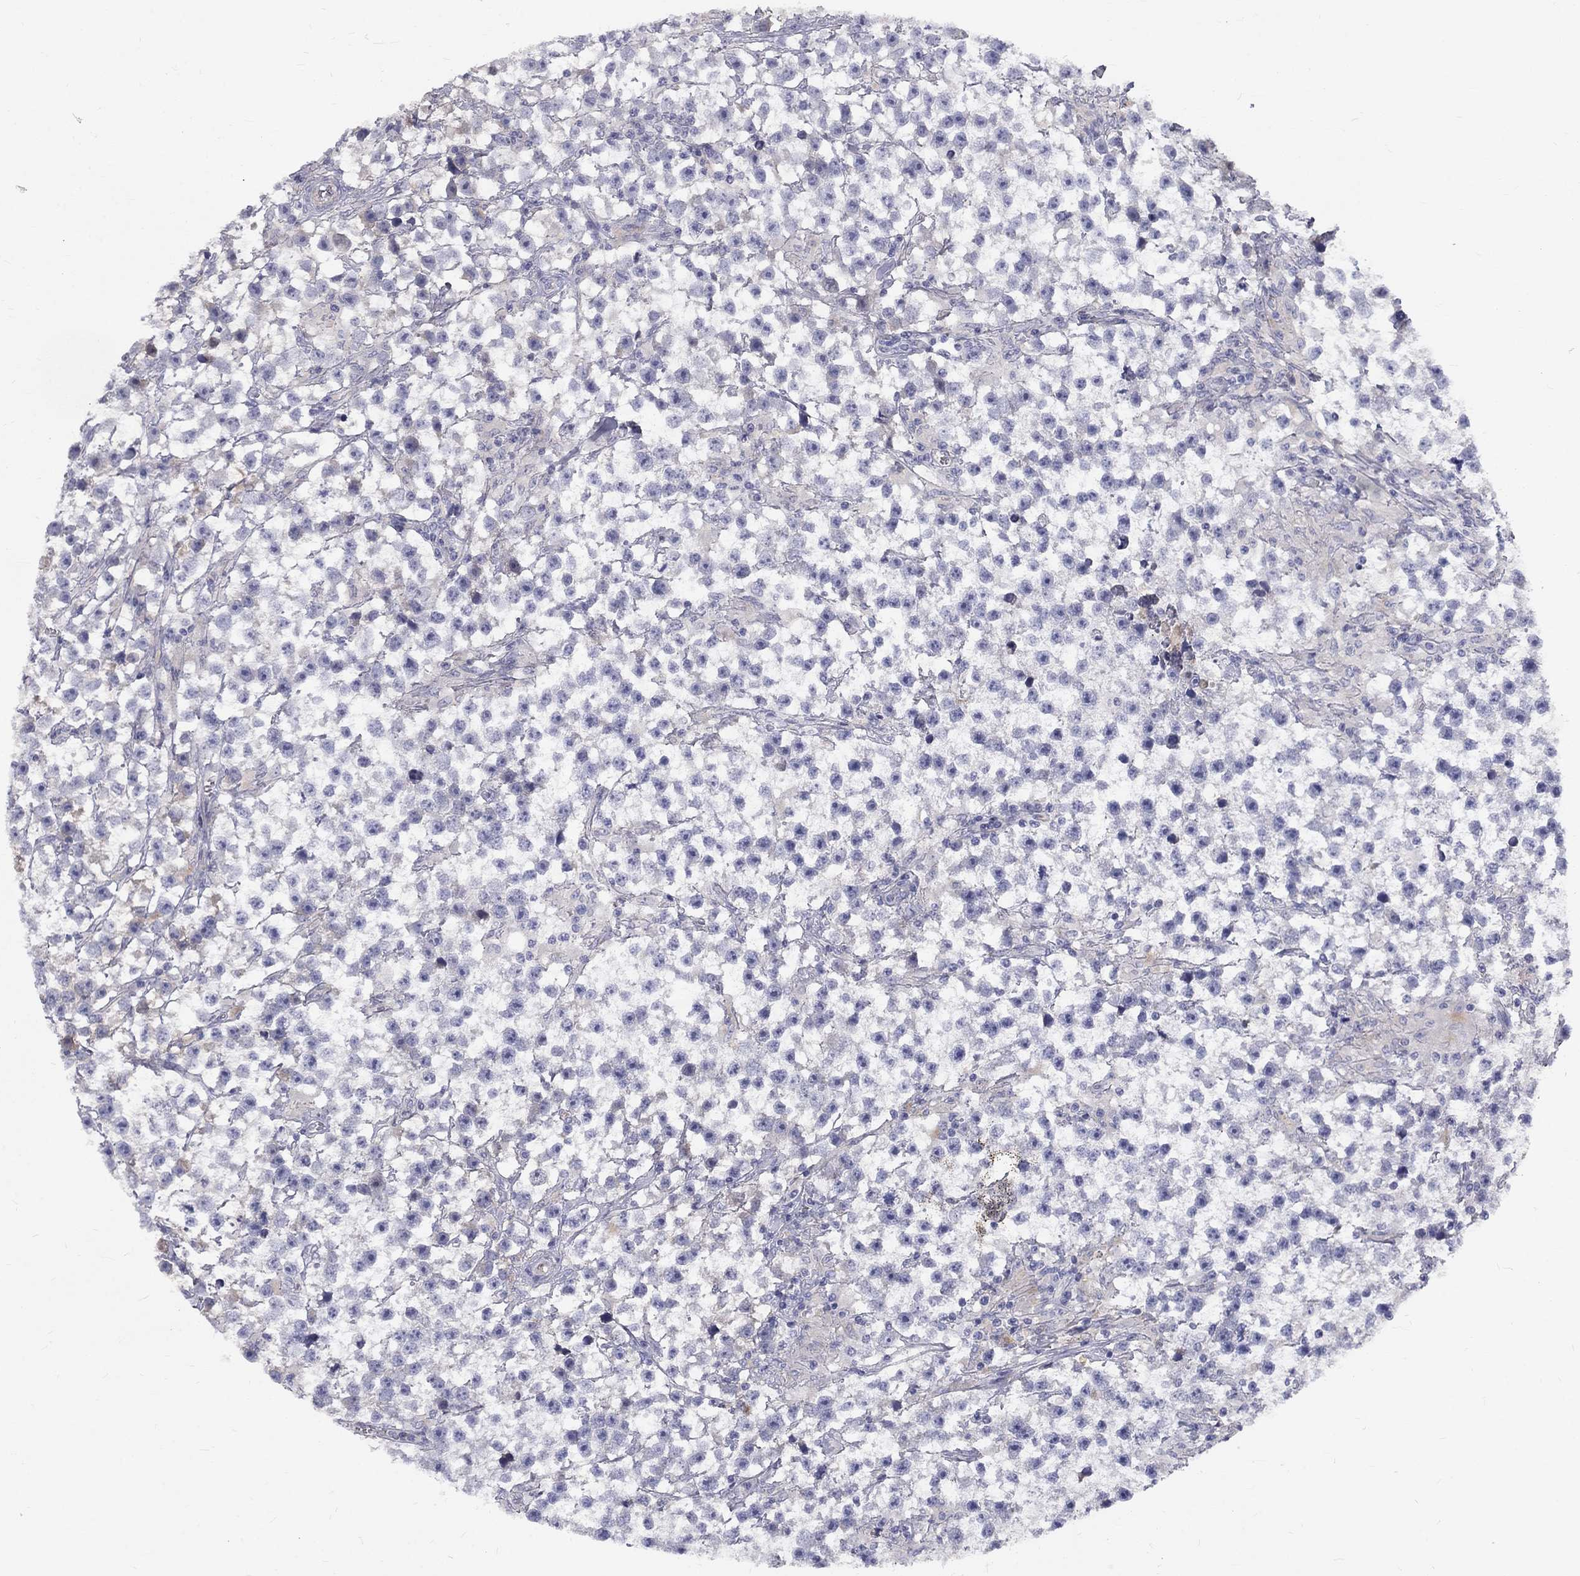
{"staining": {"intensity": "negative", "quantity": "none", "location": "none"}, "tissue": "testis cancer", "cell_type": "Tumor cells", "image_type": "cancer", "snomed": [{"axis": "morphology", "description": "Seminoma, NOS"}, {"axis": "topography", "description": "Testis"}], "caption": "The micrograph demonstrates no significant positivity in tumor cells of testis cancer (seminoma).", "gene": "EPDR1", "patient": {"sex": "male", "age": 59}}